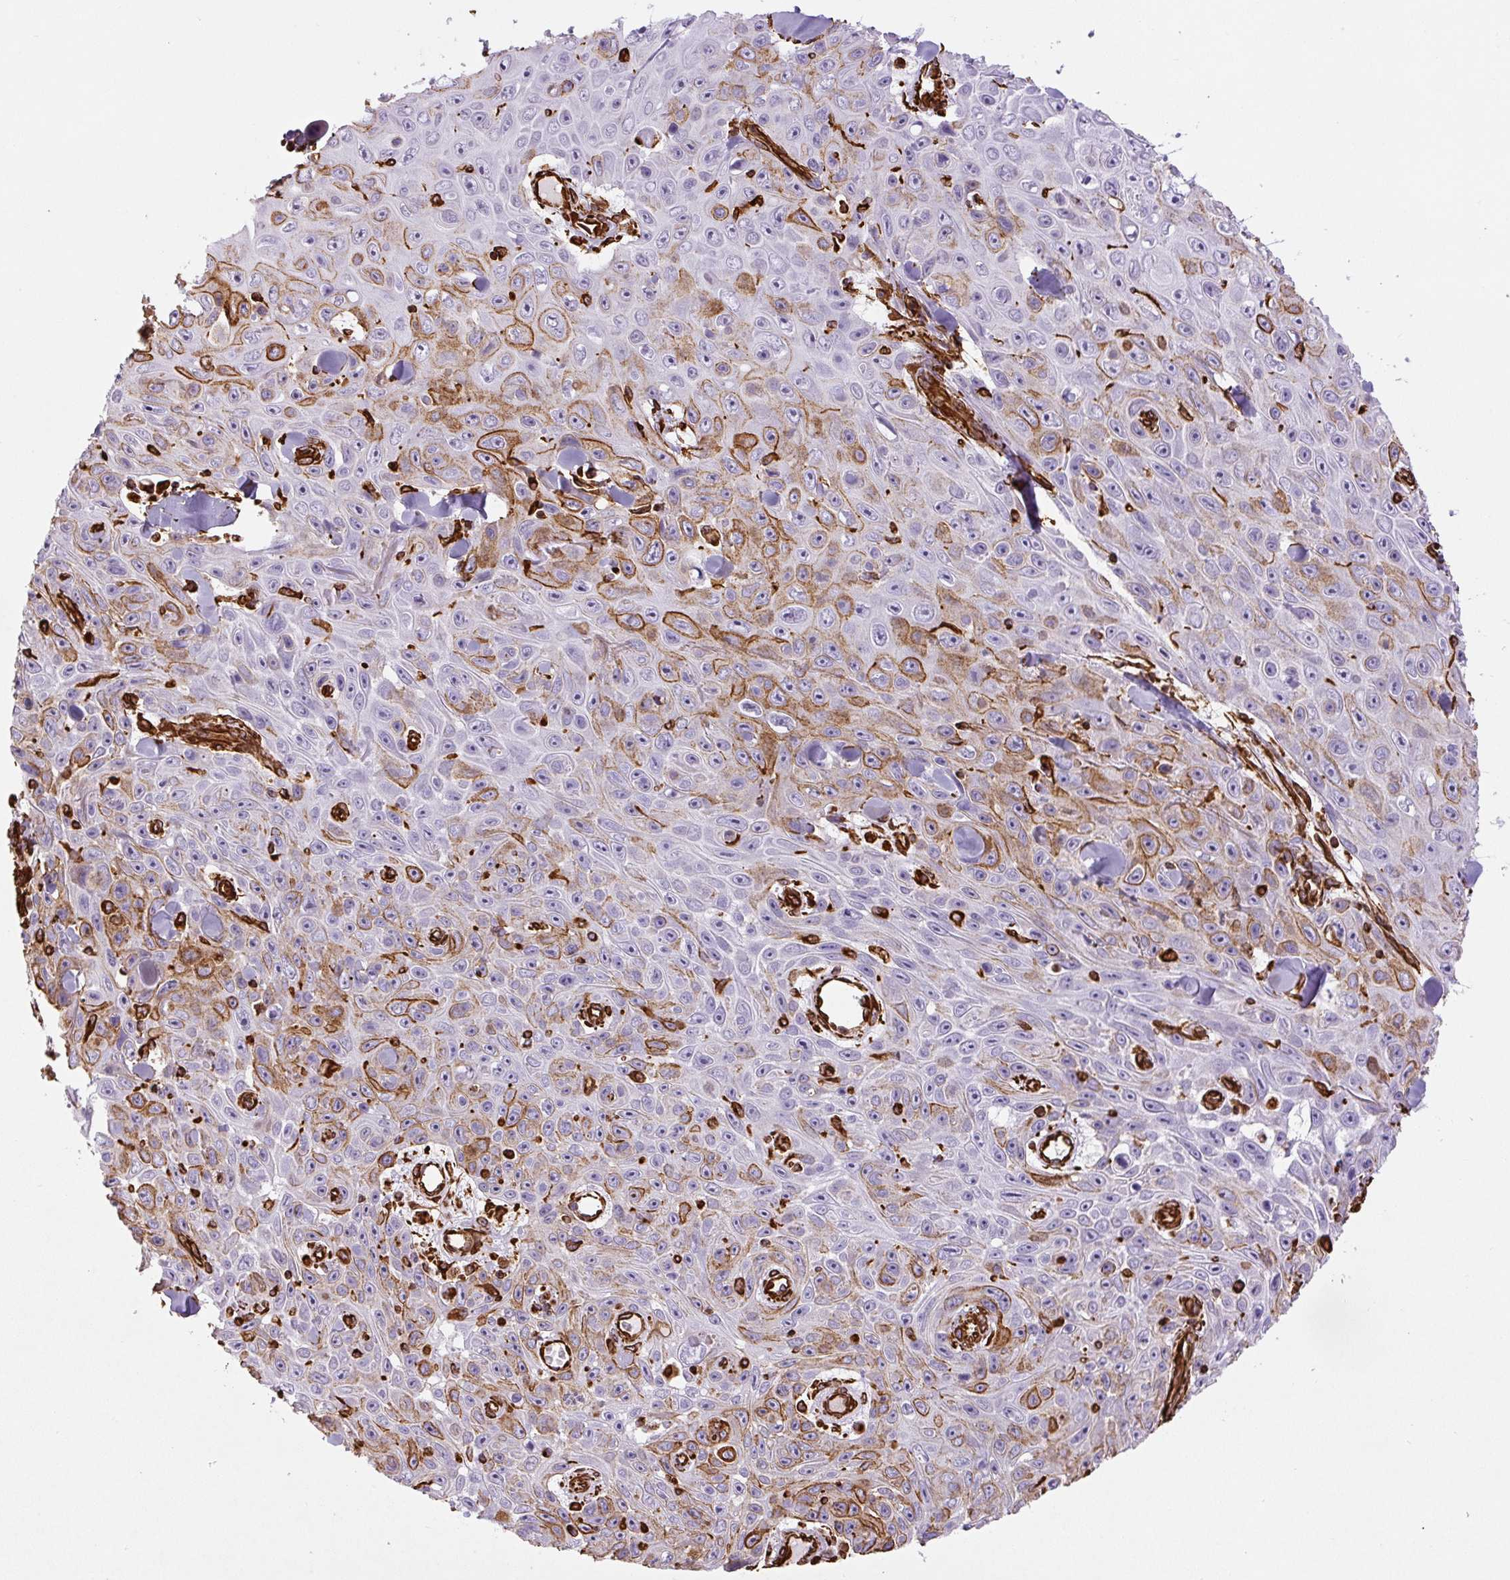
{"staining": {"intensity": "moderate", "quantity": "<25%", "location": "cytoplasmic/membranous"}, "tissue": "skin cancer", "cell_type": "Tumor cells", "image_type": "cancer", "snomed": [{"axis": "morphology", "description": "Squamous cell carcinoma, NOS"}, {"axis": "topography", "description": "Skin"}], "caption": "Immunohistochemistry (IHC) histopathology image of skin squamous cell carcinoma stained for a protein (brown), which shows low levels of moderate cytoplasmic/membranous positivity in approximately <25% of tumor cells.", "gene": "VIM", "patient": {"sex": "male", "age": 82}}